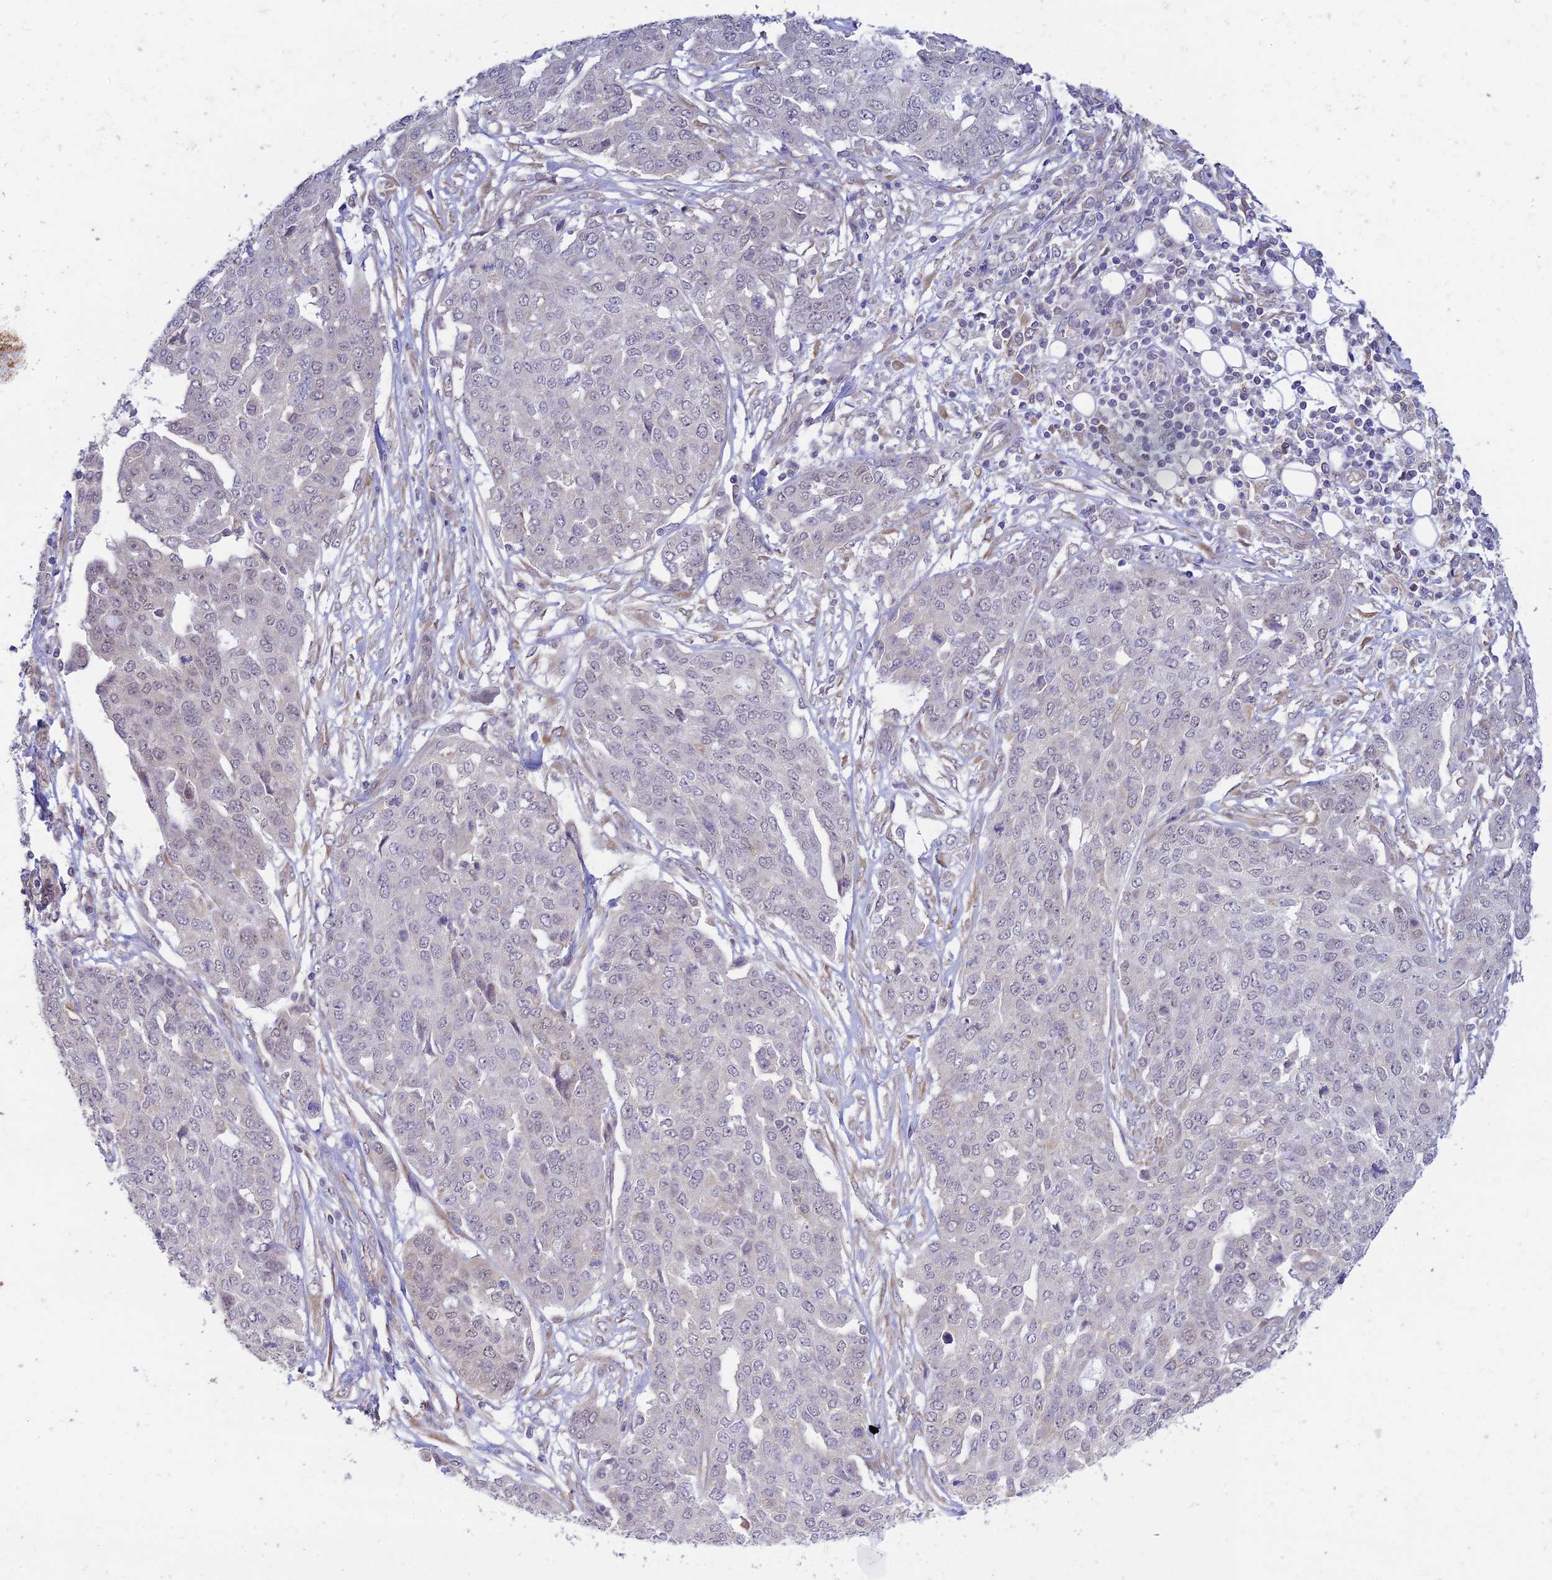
{"staining": {"intensity": "negative", "quantity": "none", "location": "none"}, "tissue": "ovarian cancer", "cell_type": "Tumor cells", "image_type": "cancer", "snomed": [{"axis": "morphology", "description": "Cystadenocarcinoma, serous, NOS"}, {"axis": "topography", "description": "Soft tissue"}, {"axis": "topography", "description": "Ovary"}], "caption": "This is an immunohistochemistry photomicrograph of human serous cystadenocarcinoma (ovarian). There is no positivity in tumor cells.", "gene": "SKIC8", "patient": {"sex": "female", "age": 57}}